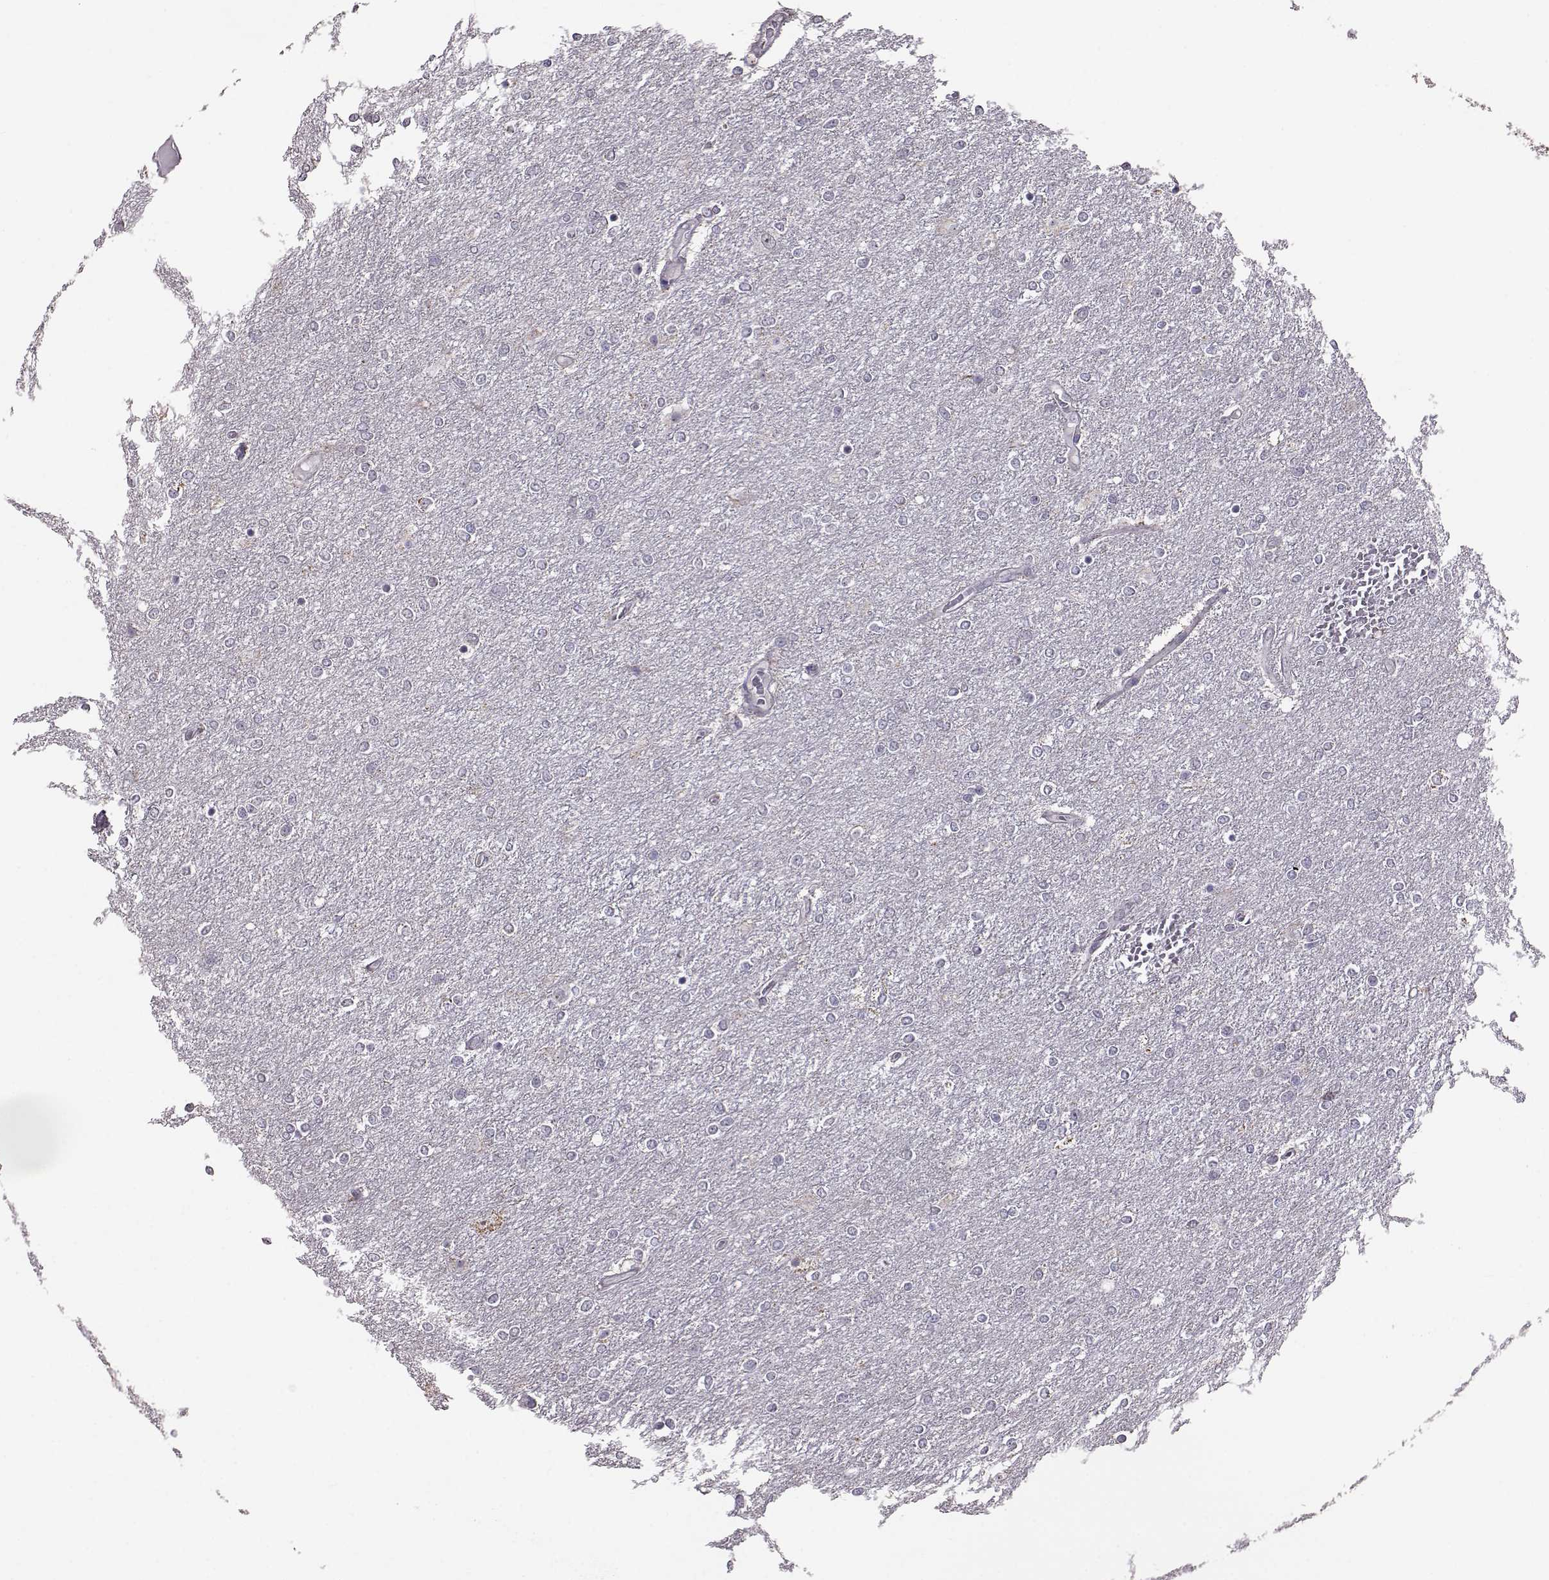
{"staining": {"intensity": "negative", "quantity": "none", "location": "none"}, "tissue": "glioma", "cell_type": "Tumor cells", "image_type": "cancer", "snomed": [{"axis": "morphology", "description": "Glioma, malignant, High grade"}, {"axis": "topography", "description": "Brain"}], "caption": "Tumor cells show no significant protein positivity in glioma. (Brightfield microscopy of DAB (3,3'-diaminobenzidine) immunohistochemistry at high magnification).", "gene": "ALDH3A1", "patient": {"sex": "female", "age": 61}}